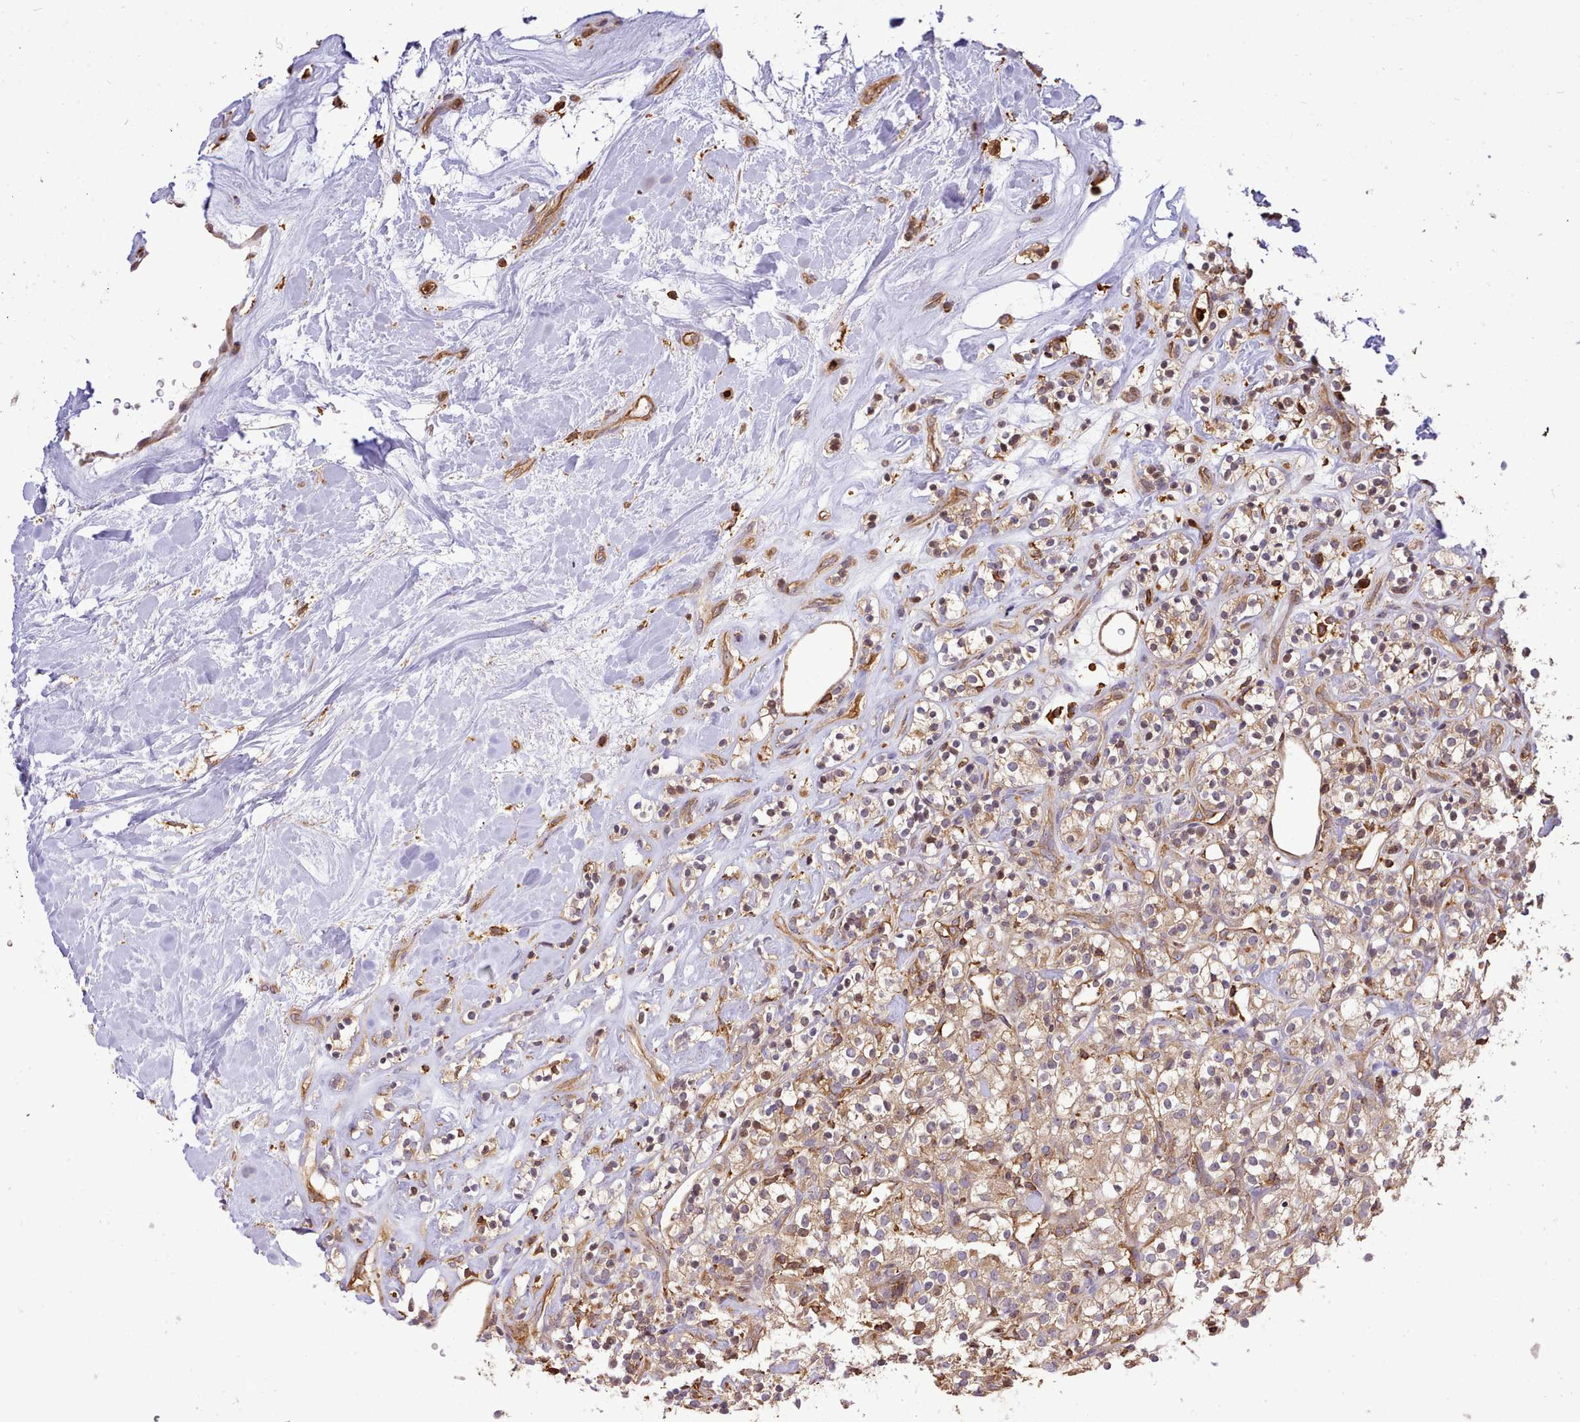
{"staining": {"intensity": "moderate", "quantity": "25%-75%", "location": "cytoplasmic/membranous"}, "tissue": "renal cancer", "cell_type": "Tumor cells", "image_type": "cancer", "snomed": [{"axis": "morphology", "description": "Adenocarcinoma, NOS"}, {"axis": "topography", "description": "Kidney"}], "caption": "High-power microscopy captured an immunohistochemistry micrograph of renal adenocarcinoma, revealing moderate cytoplasmic/membranous expression in about 25%-75% of tumor cells.", "gene": "CAPZA1", "patient": {"sex": "male", "age": 77}}